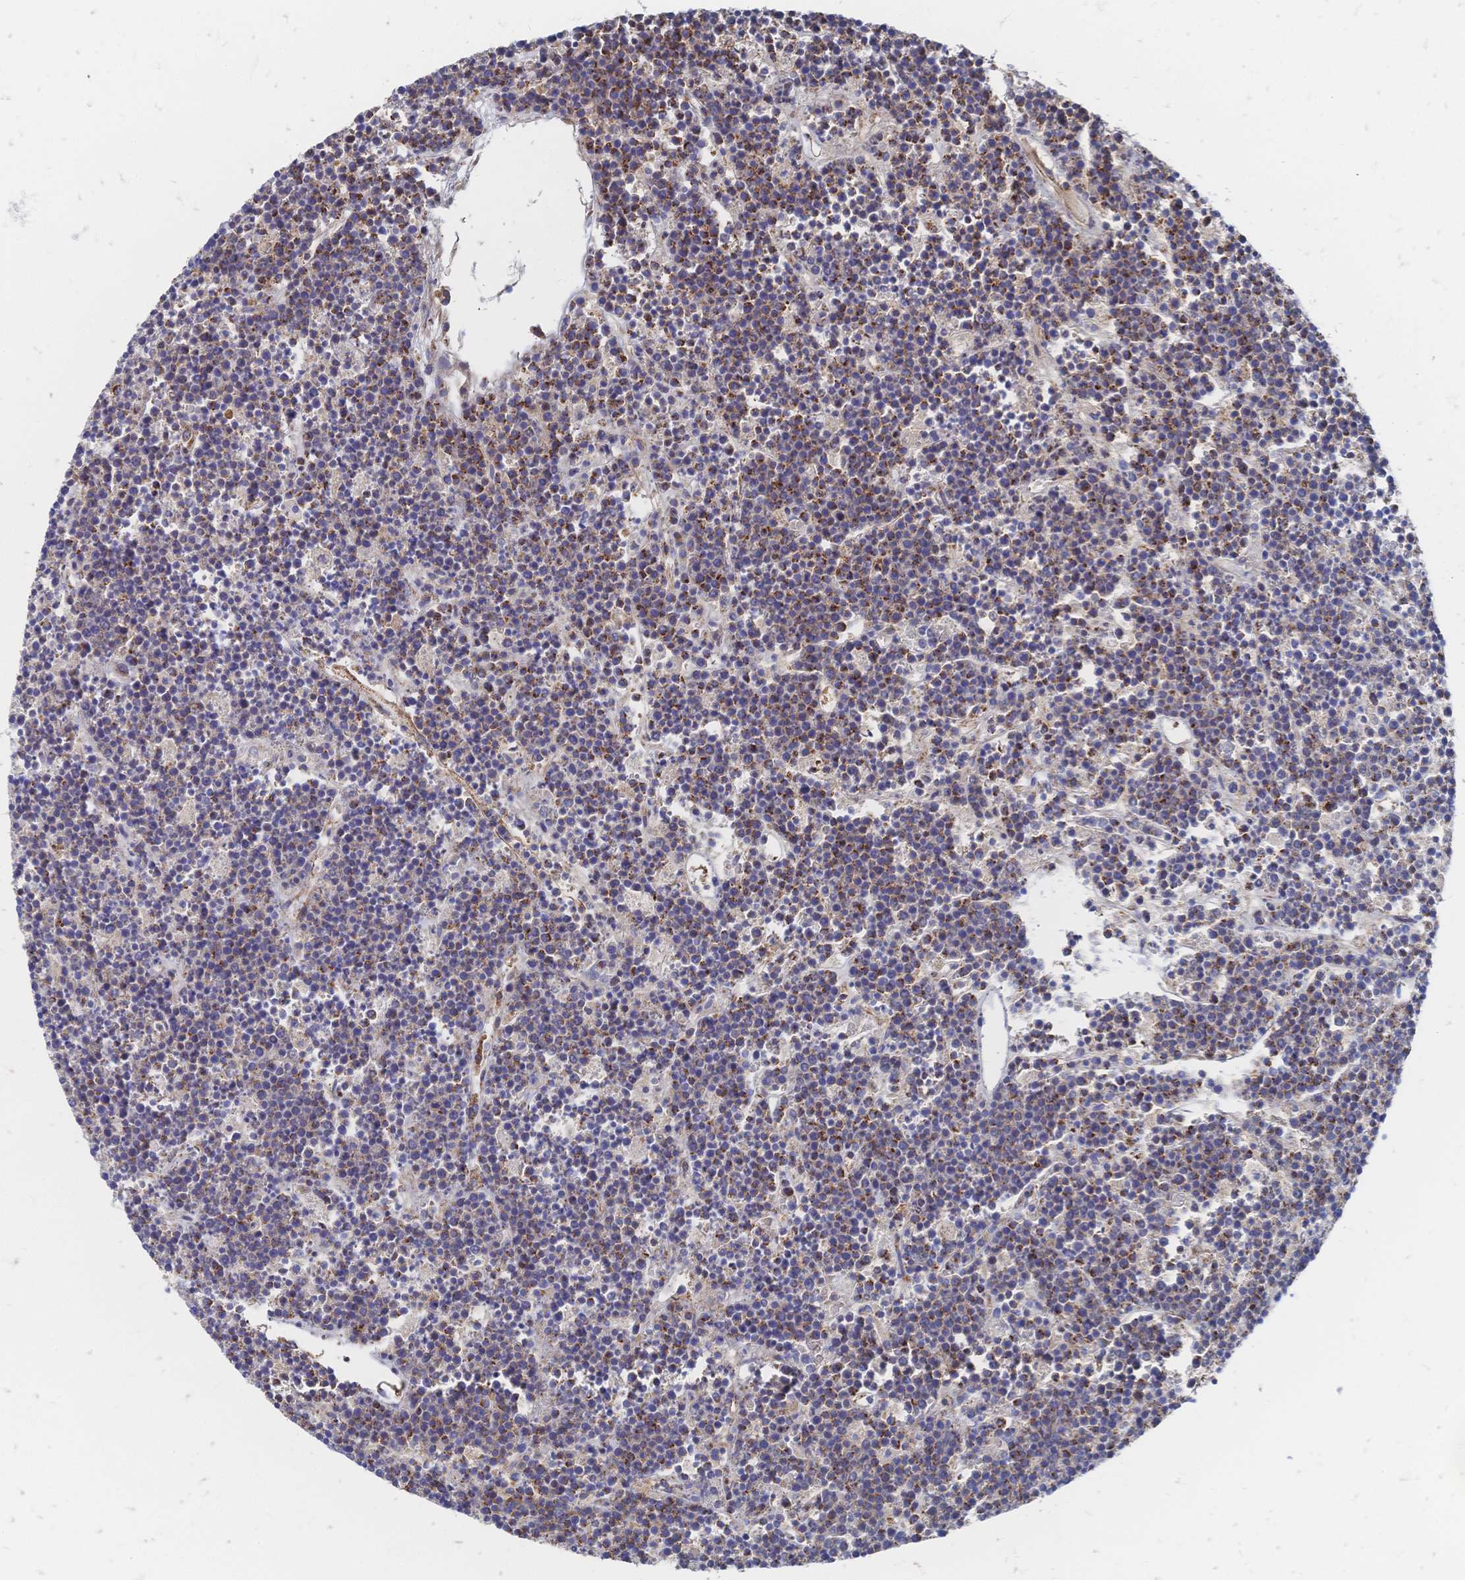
{"staining": {"intensity": "moderate", "quantity": "<25%", "location": "cytoplasmic/membranous"}, "tissue": "lymphoma", "cell_type": "Tumor cells", "image_type": "cancer", "snomed": [{"axis": "morphology", "description": "Malignant lymphoma, non-Hodgkin's type, High grade"}, {"axis": "topography", "description": "Ovary"}], "caption": "A high-resolution histopathology image shows immunohistochemistry staining of lymphoma, which demonstrates moderate cytoplasmic/membranous positivity in about <25% of tumor cells.", "gene": "SORBS1", "patient": {"sex": "female", "age": 56}}